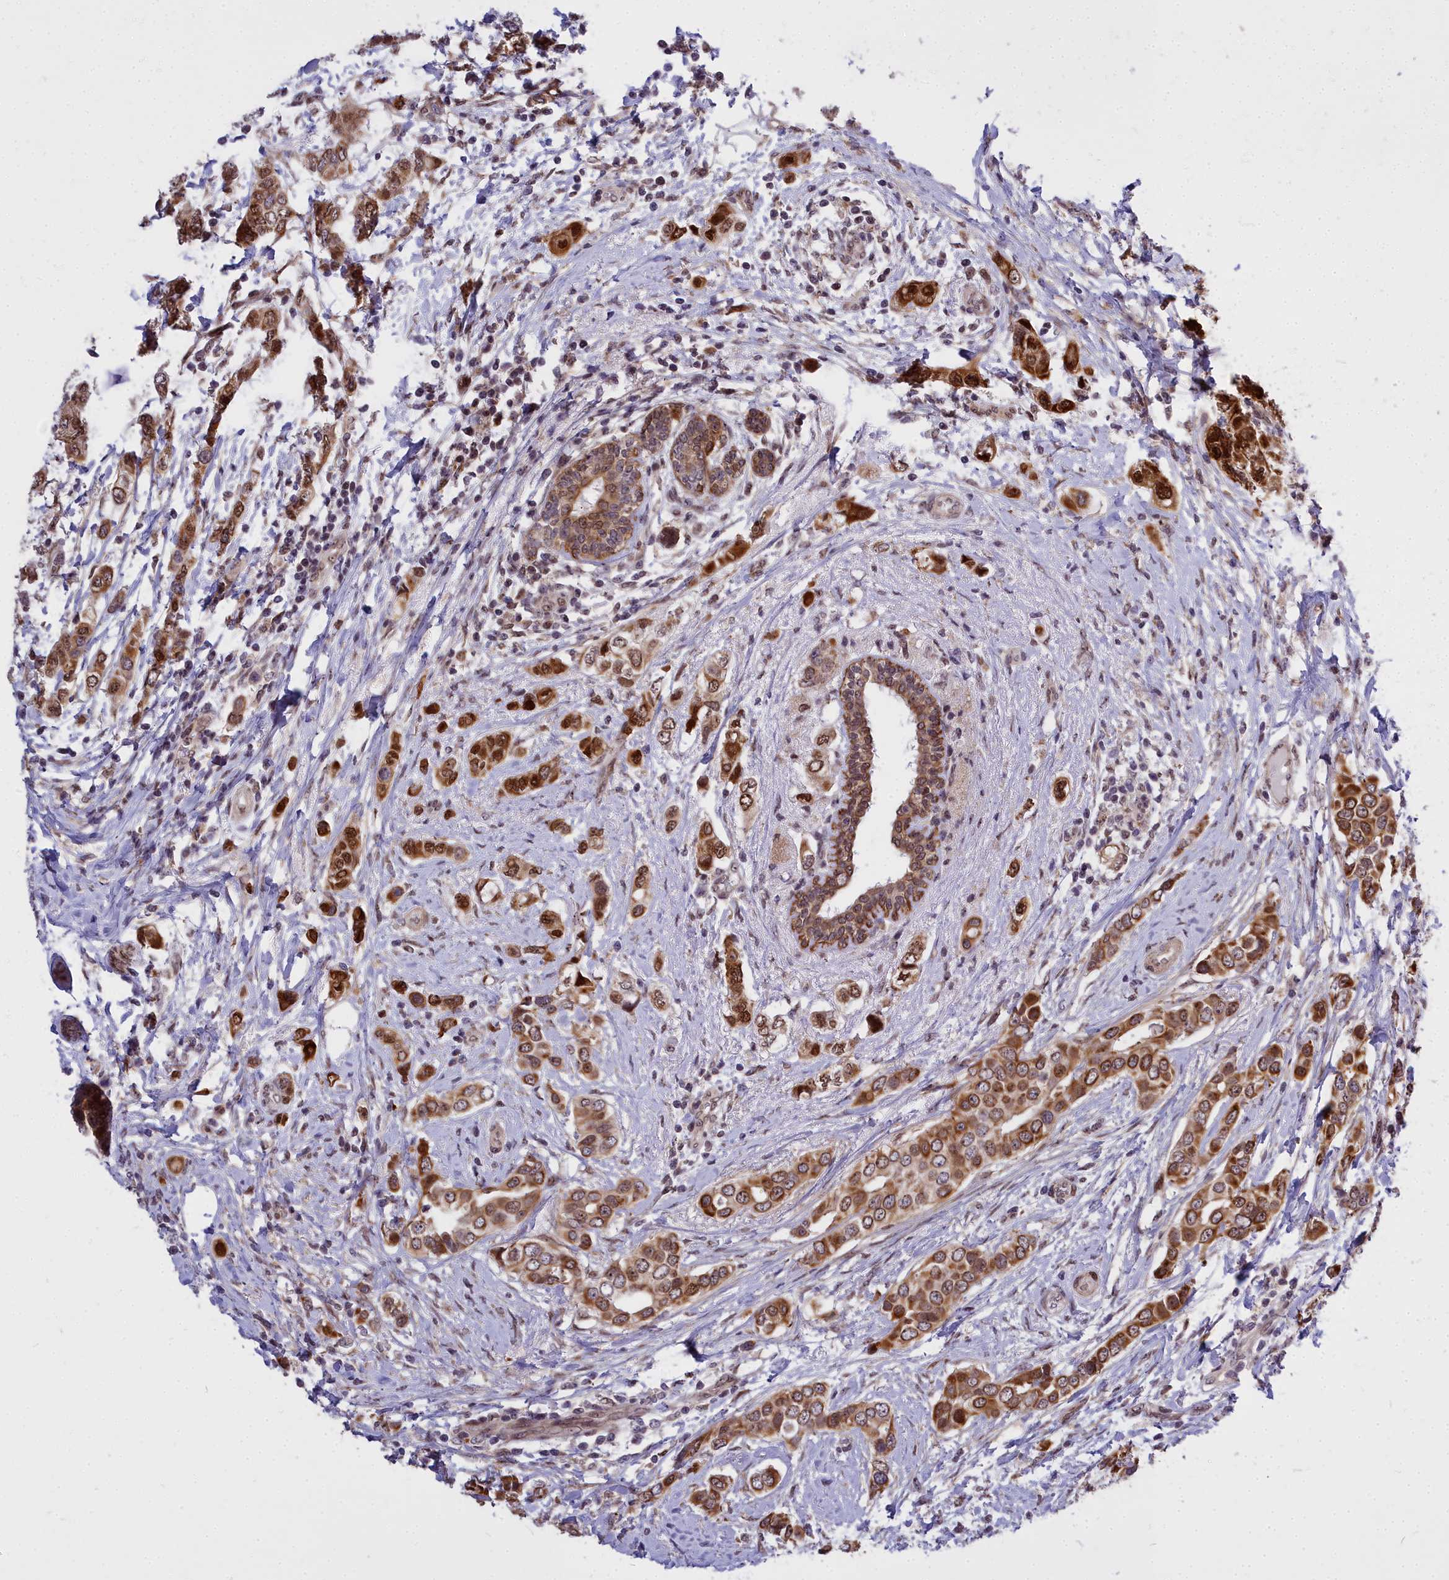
{"staining": {"intensity": "strong", "quantity": ">75%", "location": "cytoplasmic/membranous,nuclear"}, "tissue": "breast cancer", "cell_type": "Tumor cells", "image_type": "cancer", "snomed": [{"axis": "morphology", "description": "Lobular carcinoma"}, {"axis": "topography", "description": "Breast"}], "caption": "Breast cancer tissue demonstrates strong cytoplasmic/membranous and nuclear positivity in approximately >75% of tumor cells Immunohistochemistry (ihc) stains the protein of interest in brown and the nuclei are stained blue.", "gene": "ABCB8", "patient": {"sex": "female", "age": 51}}